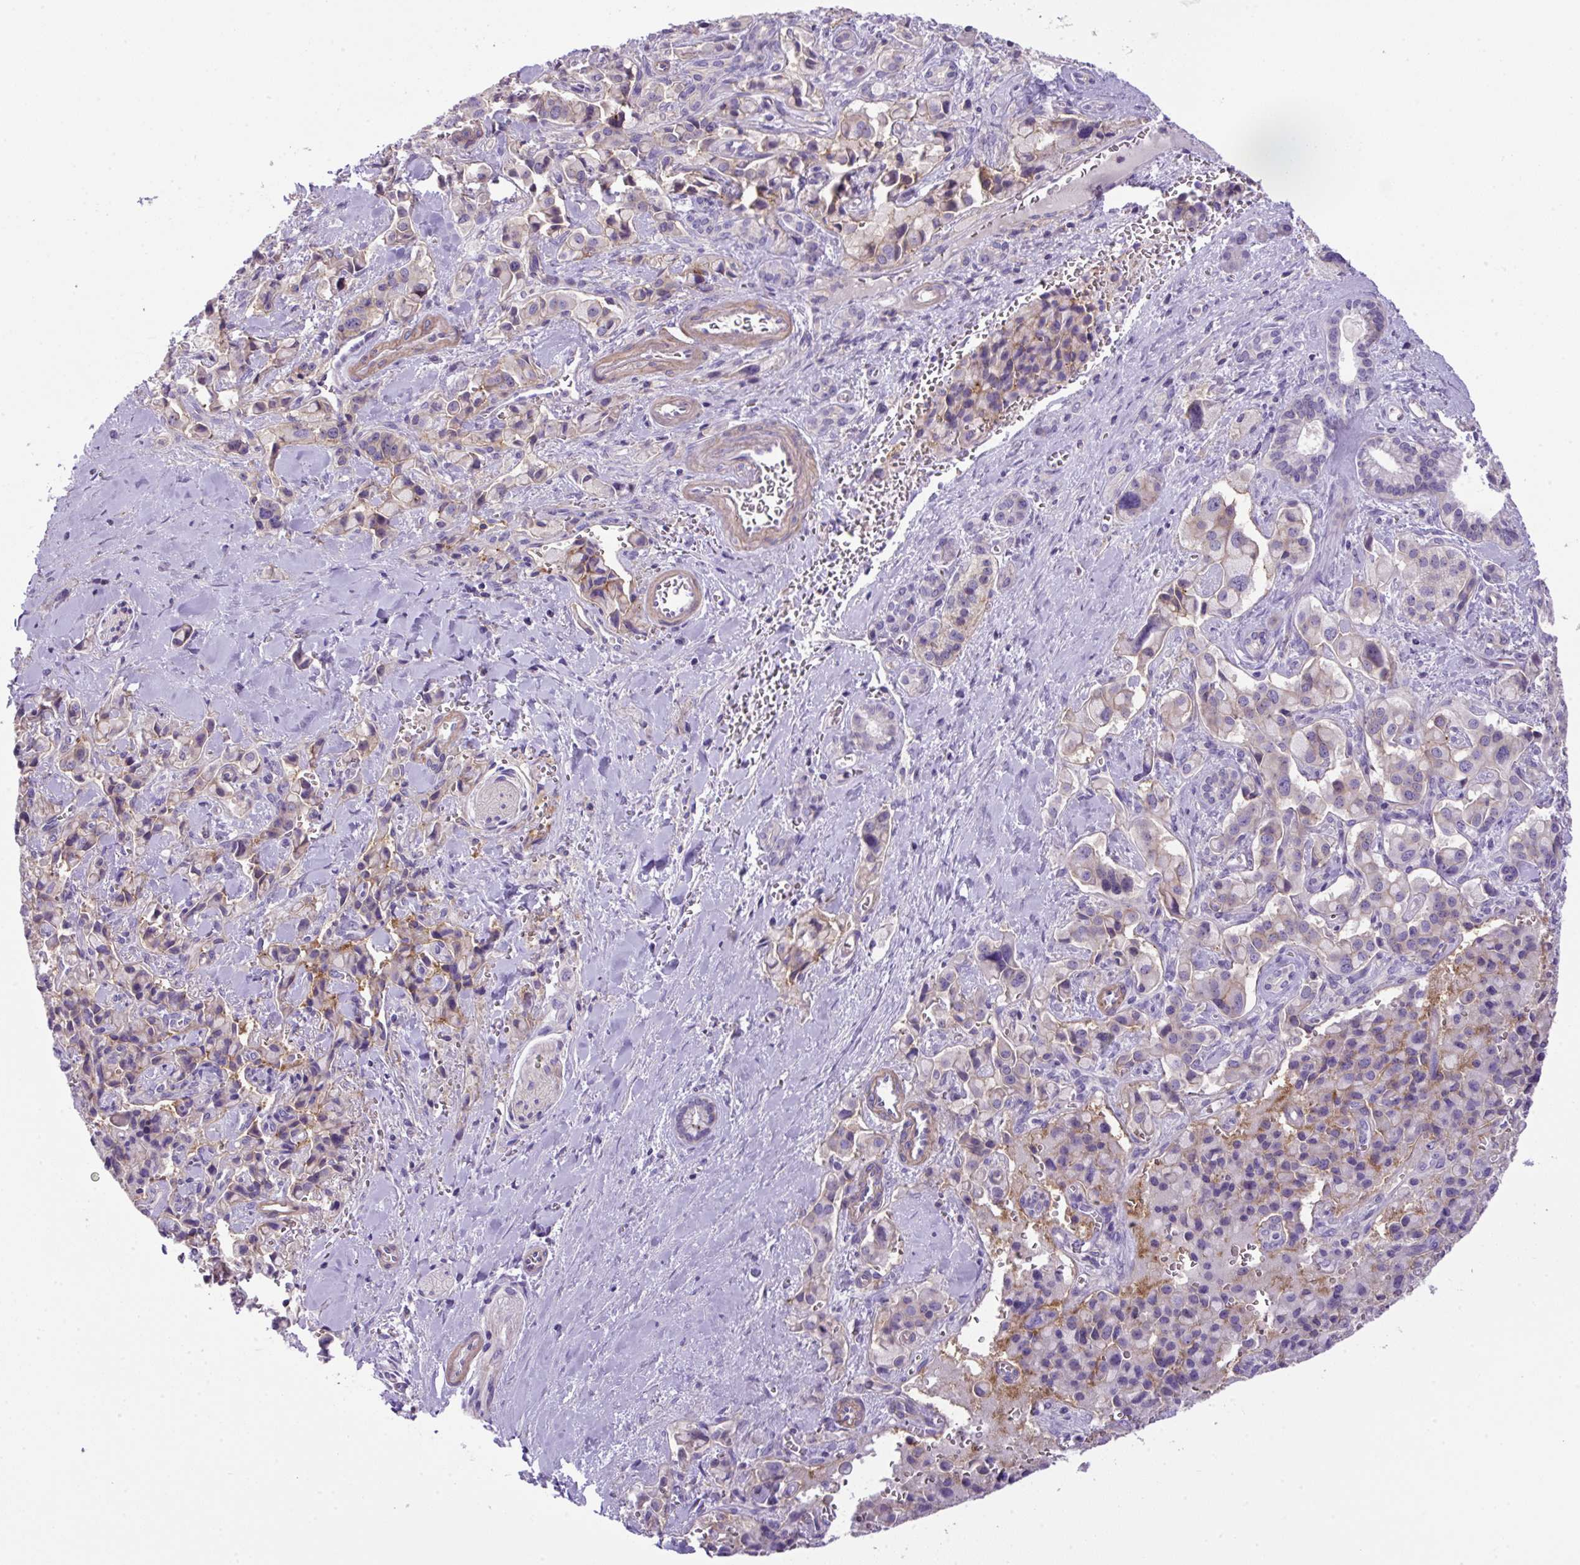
{"staining": {"intensity": "negative", "quantity": "none", "location": "none"}, "tissue": "pancreatic cancer", "cell_type": "Tumor cells", "image_type": "cancer", "snomed": [{"axis": "morphology", "description": "Adenocarcinoma, NOS"}, {"axis": "topography", "description": "Pancreas"}], "caption": "Immunohistochemical staining of pancreatic cancer displays no significant staining in tumor cells.", "gene": "NPTN", "patient": {"sex": "male", "age": 65}}